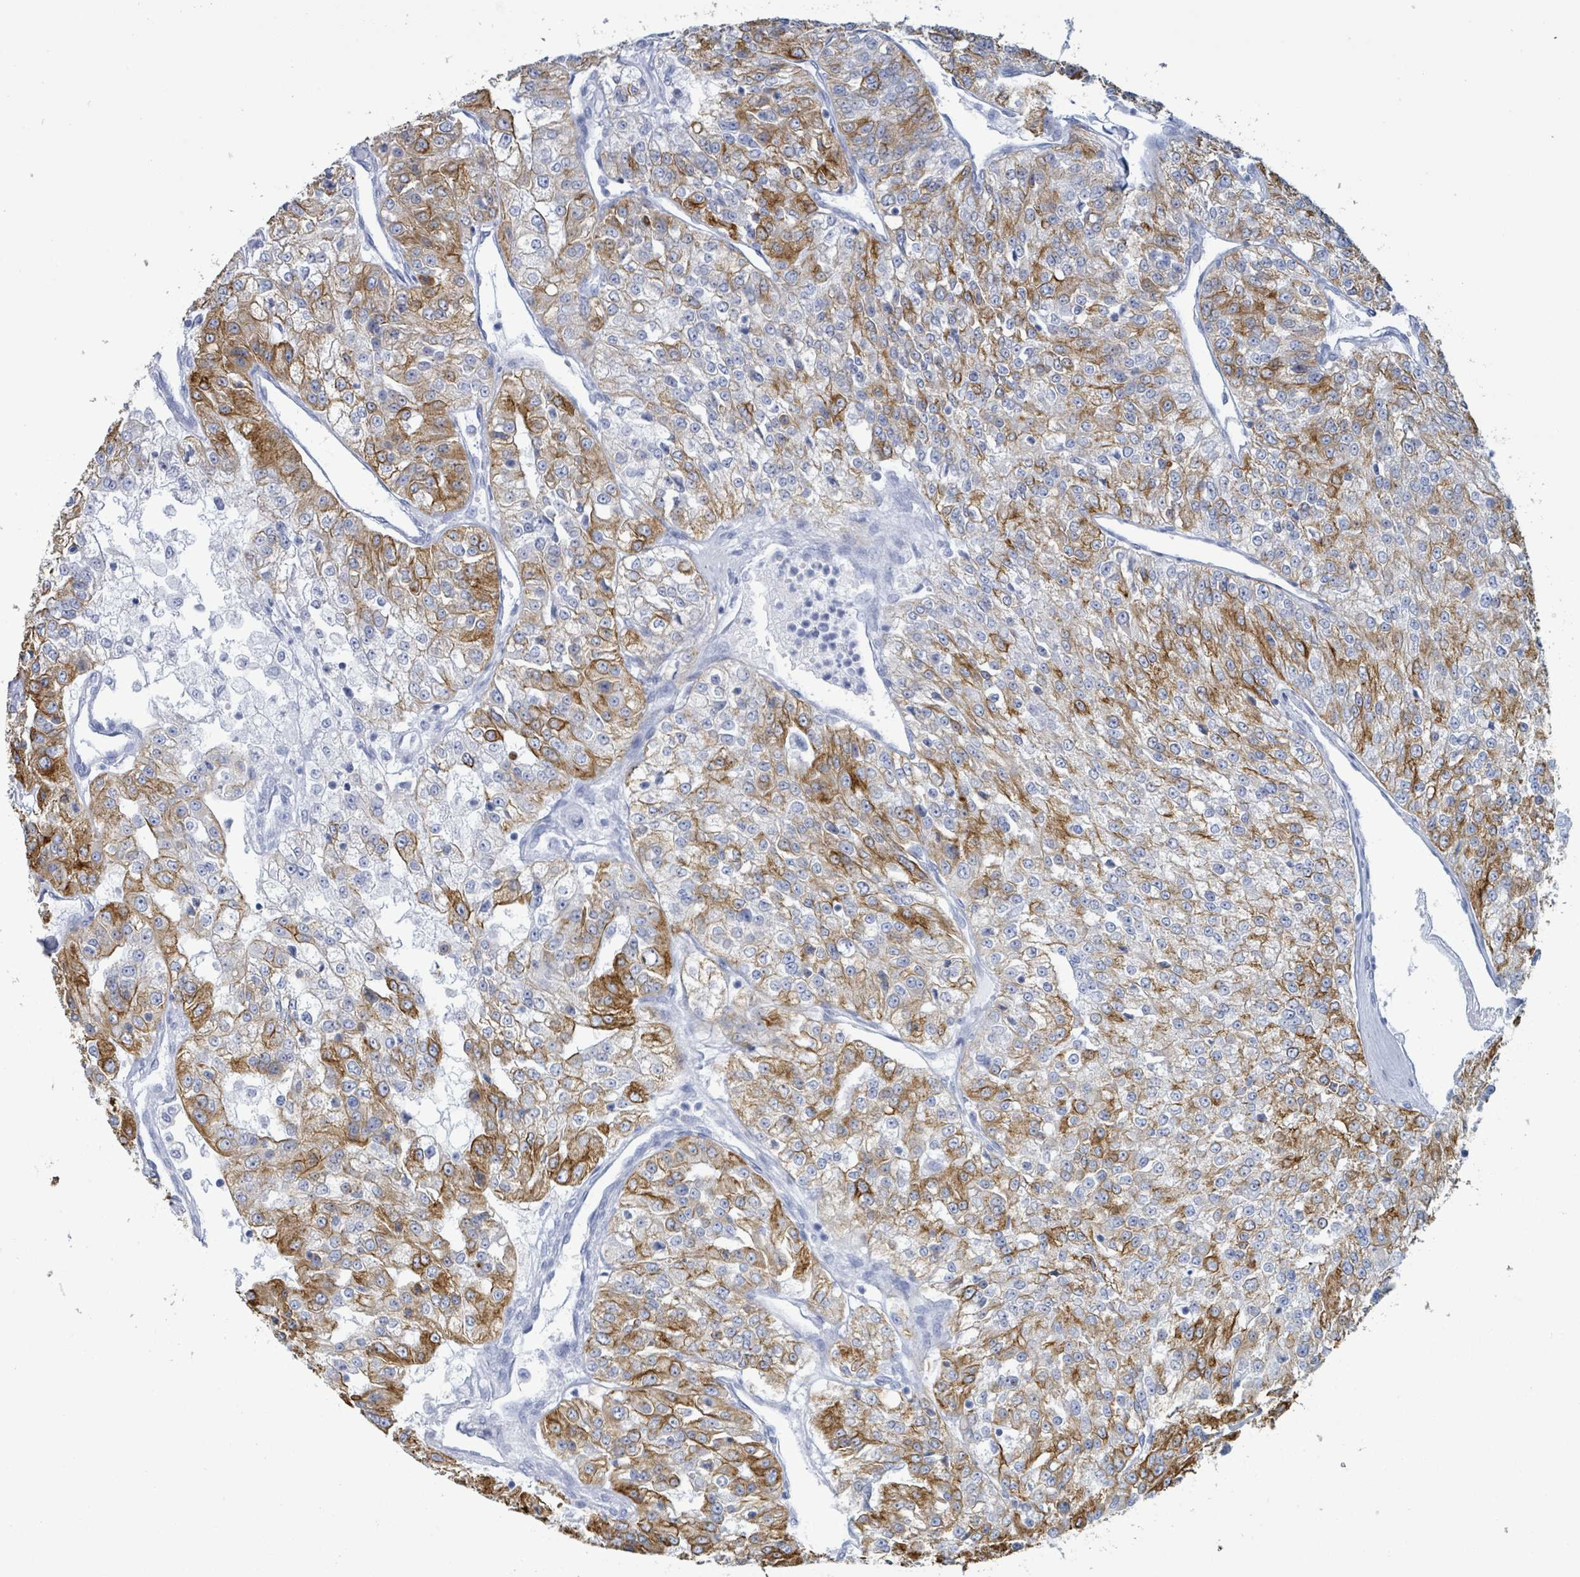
{"staining": {"intensity": "moderate", "quantity": ">75%", "location": "cytoplasmic/membranous"}, "tissue": "renal cancer", "cell_type": "Tumor cells", "image_type": "cancer", "snomed": [{"axis": "morphology", "description": "Adenocarcinoma, NOS"}, {"axis": "topography", "description": "Kidney"}], "caption": "IHC image of renal cancer (adenocarcinoma) stained for a protein (brown), which reveals medium levels of moderate cytoplasmic/membranous staining in approximately >75% of tumor cells.", "gene": "KRT8", "patient": {"sex": "female", "age": 63}}